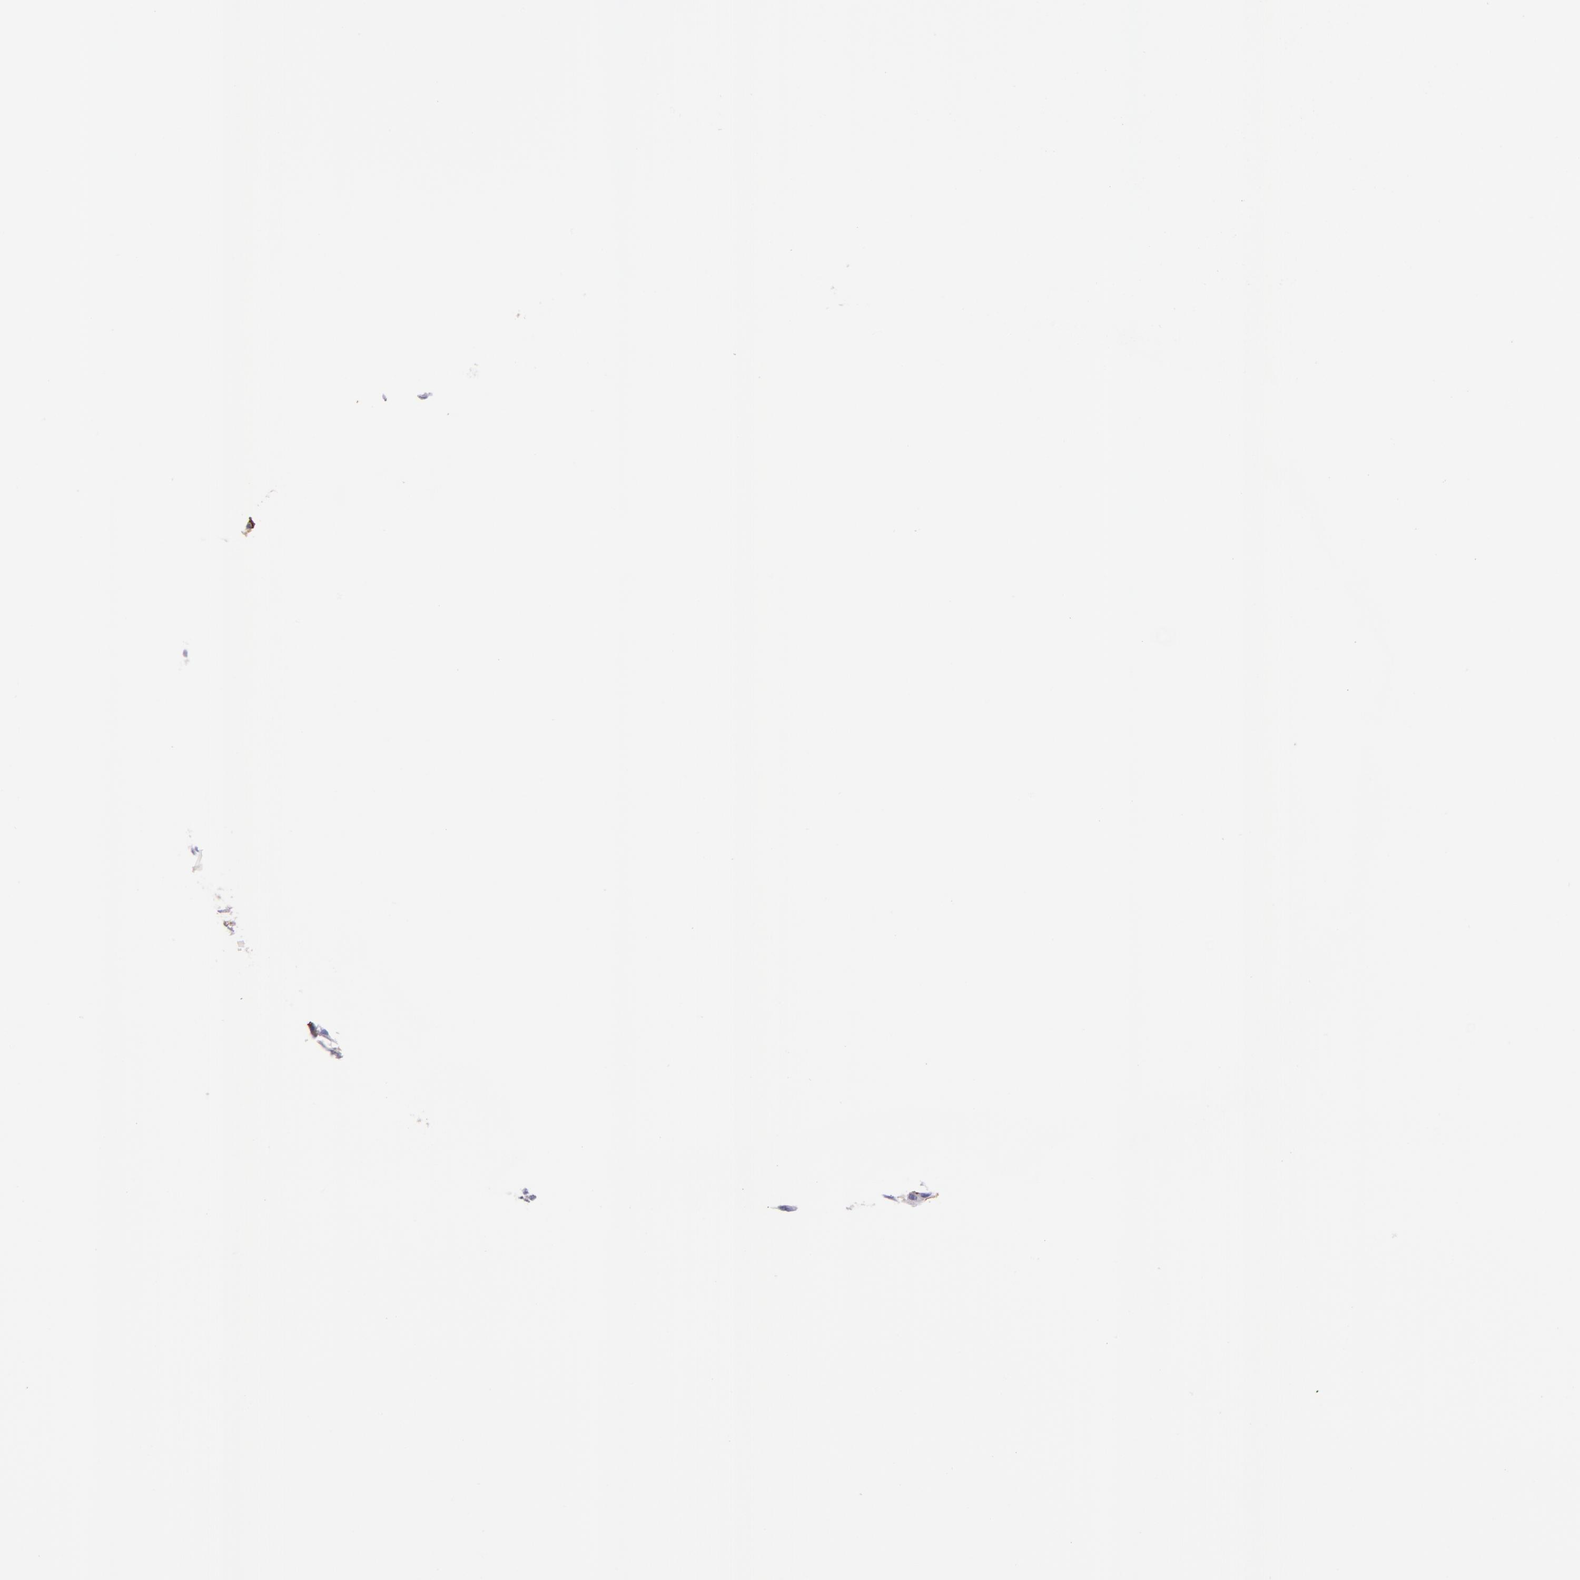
{"staining": {"intensity": "weak", "quantity": "25%-75%", "location": "cytoplasmic/membranous"}, "tissue": "melanoma", "cell_type": "Tumor cells", "image_type": "cancer", "snomed": [{"axis": "morphology", "description": "Malignant melanoma, NOS"}, {"axis": "topography", "description": "Skin"}], "caption": "Immunohistochemistry (IHC) micrograph of neoplastic tissue: human melanoma stained using immunohistochemistry (IHC) displays low levels of weak protein expression localized specifically in the cytoplasmic/membranous of tumor cells, appearing as a cytoplasmic/membranous brown color.", "gene": "SPN", "patient": {"sex": "male", "age": 67}}